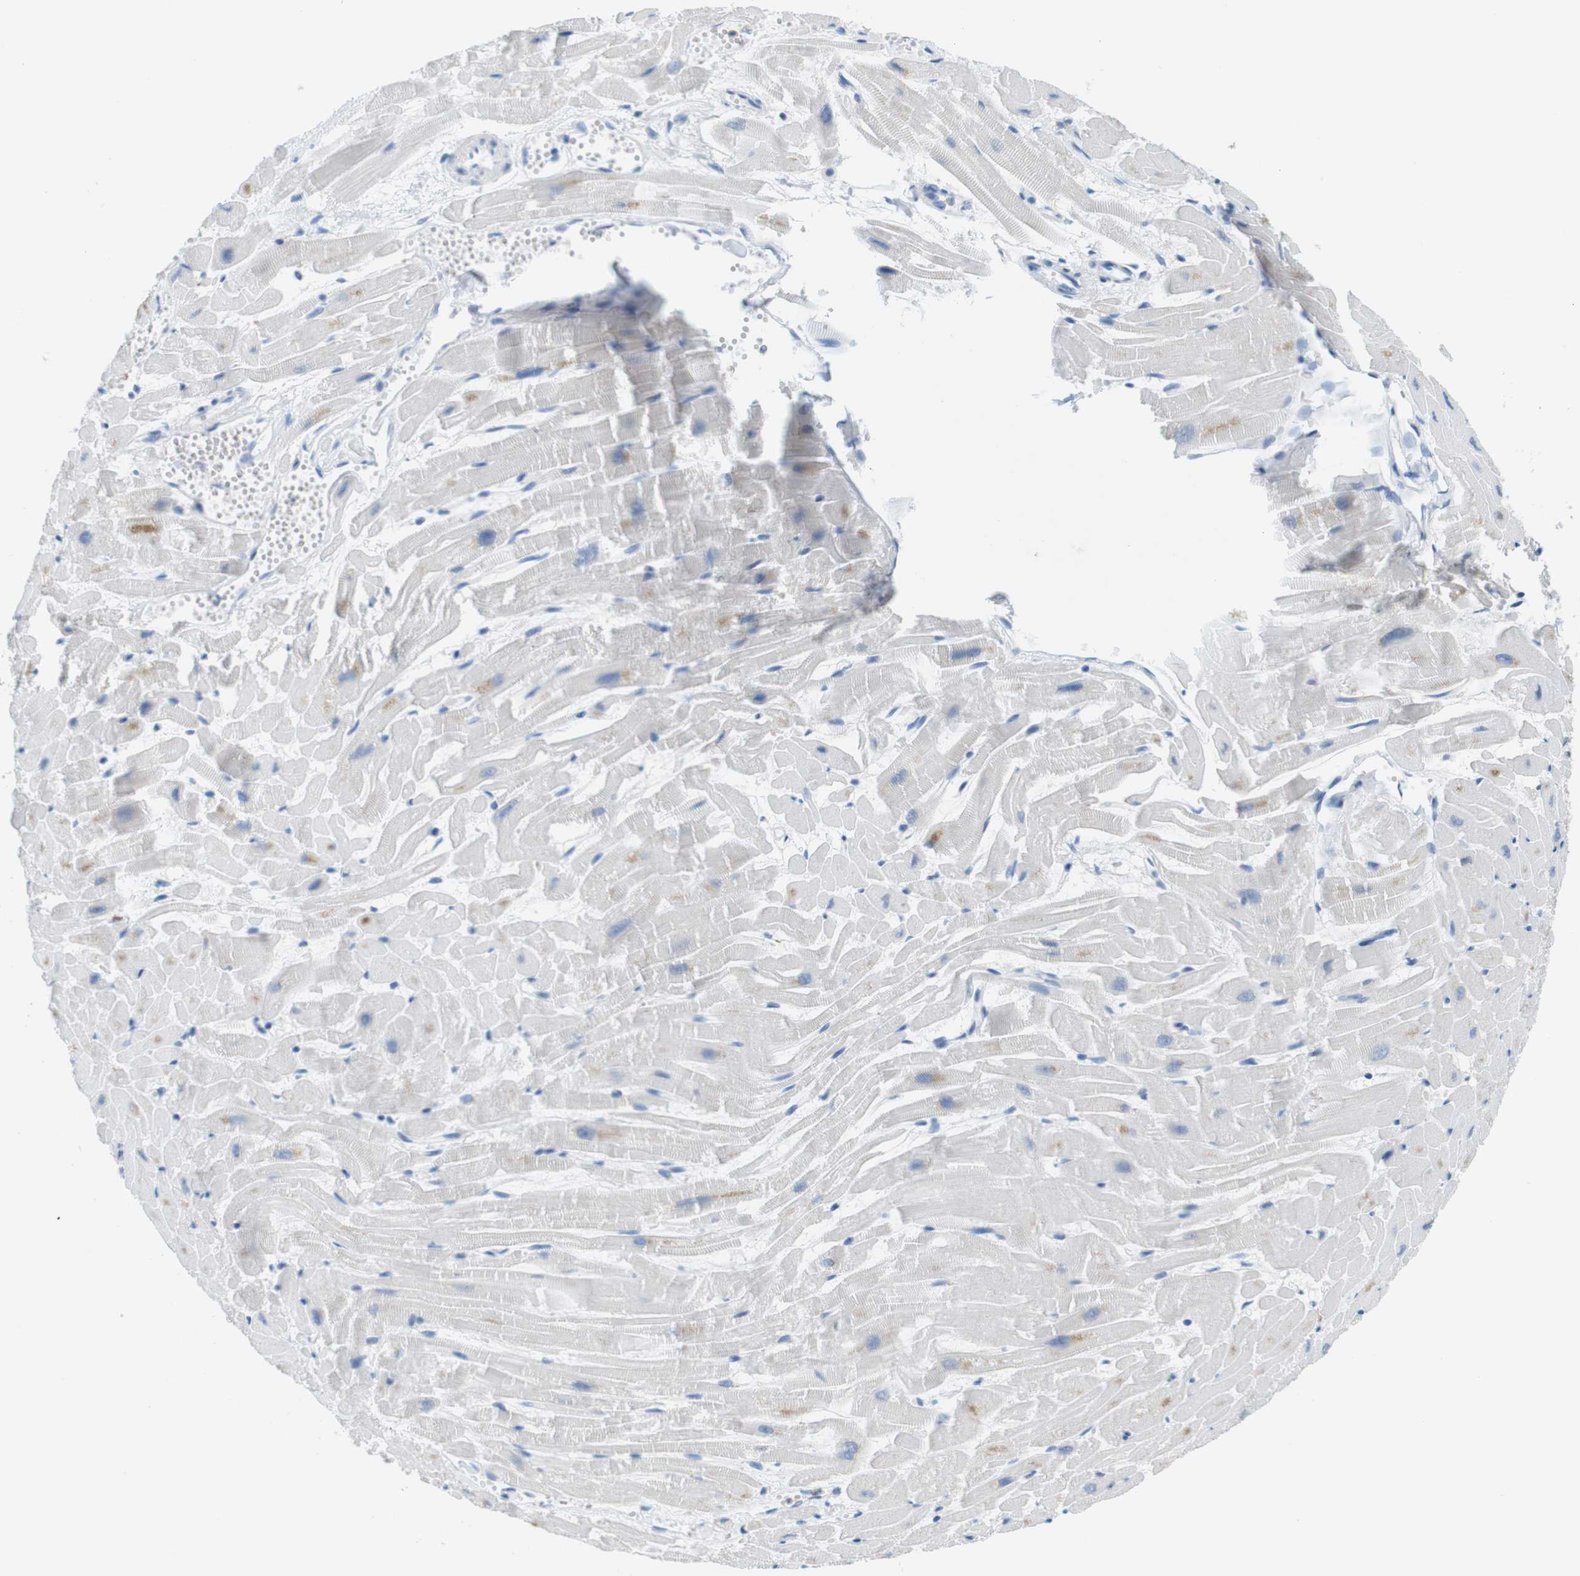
{"staining": {"intensity": "moderate", "quantity": "<25%", "location": "cytoplasmic/membranous"}, "tissue": "heart muscle", "cell_type": "Cardiomyocytes", "image_type": "normal", "snomed": [{"axis": "morphology", "description": "Normal tissue, NOS"}, {"axis": "topography", "description": "Heart"}], "caption": "A low amount of moderate cytoplasmic/membranous staining is appreciated in about <25% of cardiomyocytes in benign heart muscle.", "gene": "CD5", "patient": {"sex": "female", "age": 19}}